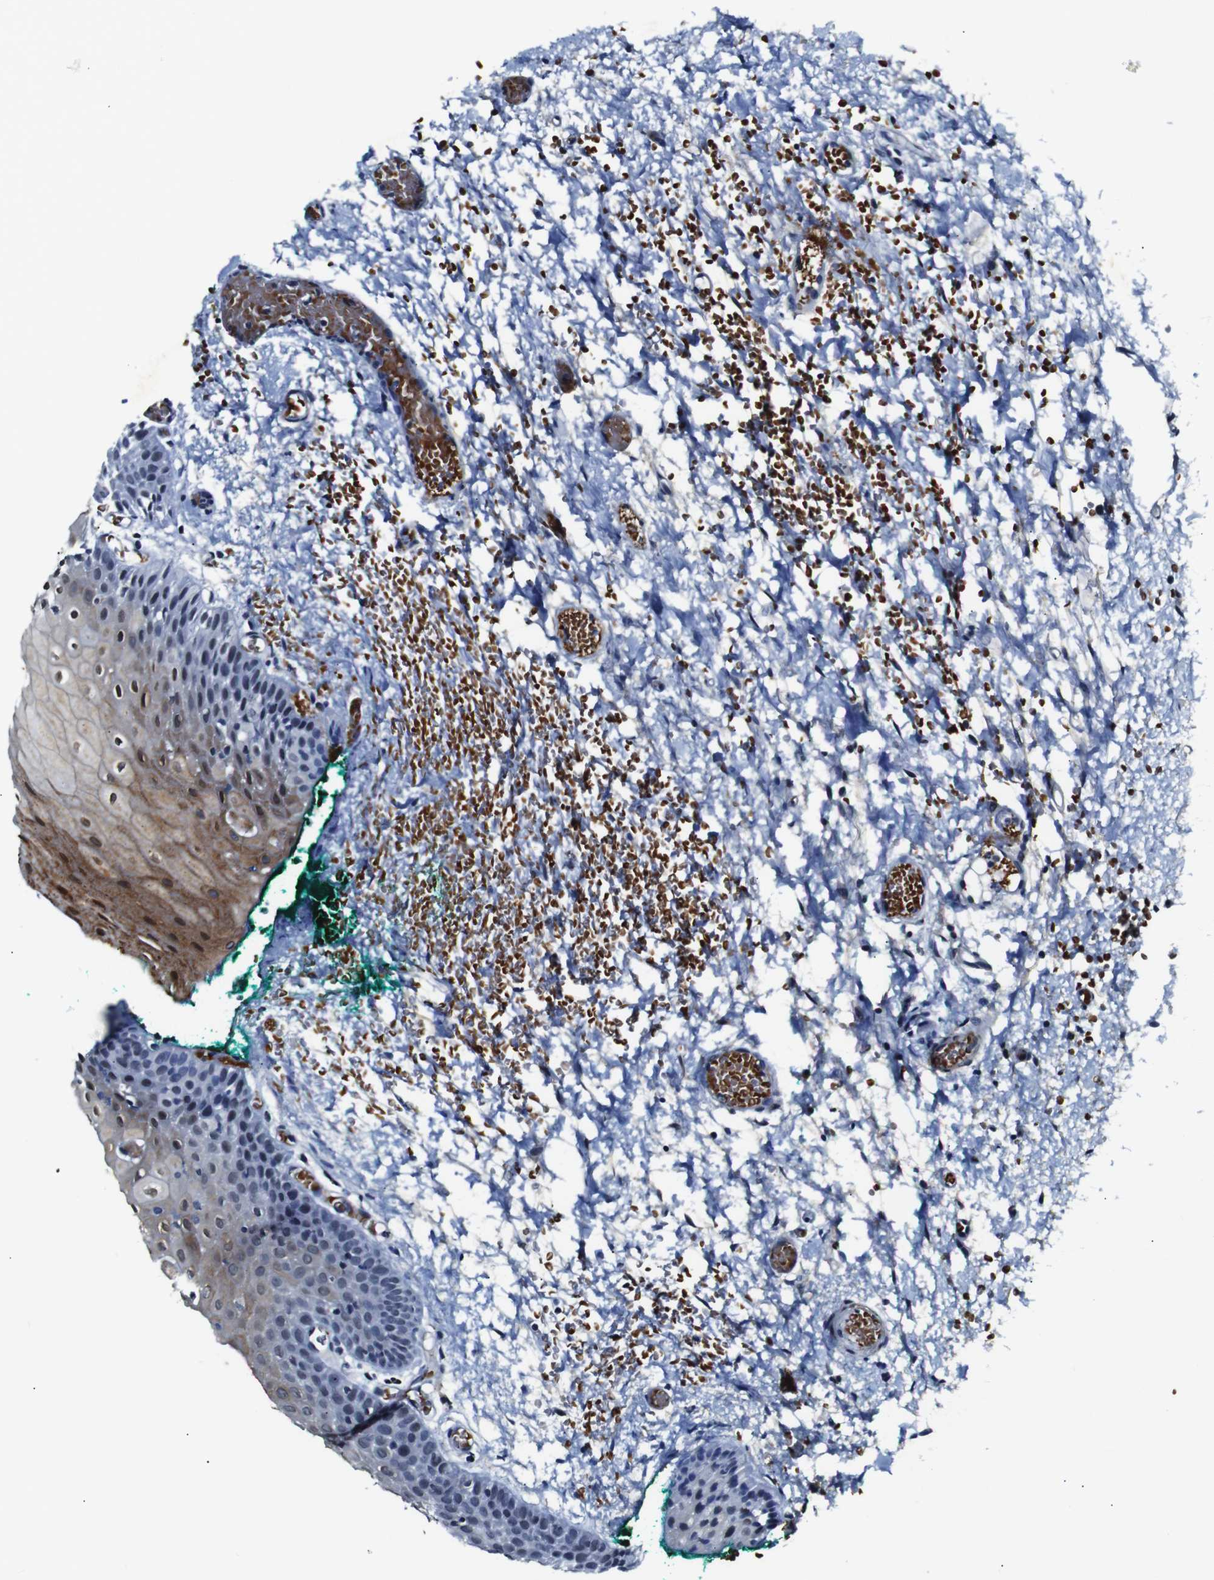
{"staining": {"intensity": "moderate", "quantity": "25%-75%", "location": "cytoplasmic/membranous,nuclear"}, "tissue": "oral mucosa", "cell_type": "Squamous epithelial cells", "image_type": "normal", "snomed": [{"axis": "morphology", "description": "Normal tissue, NOS"}, {"axis": "morphology", "description": "Squamous cell carcinoma, NOS"}, {"axis": "topography", "description": "Oral tissue"}, {"axis": "topography", "description": "Salivary gland"}, {"axis": "topography", "description": "Head-Neck"}], "caption": "Immunohistochemistry (DAB) staining of benign oral mucosa reveals moderate cytoplasmic/membranous,nuclear protein positivity in about 25%-75% of squamous epithelial cells. Immunohistochemistry stains the protein of interest in brown and the nuclei are stained blue.", "gene": "ILDR2", "patient": {"sex": "female", "age": 62}}